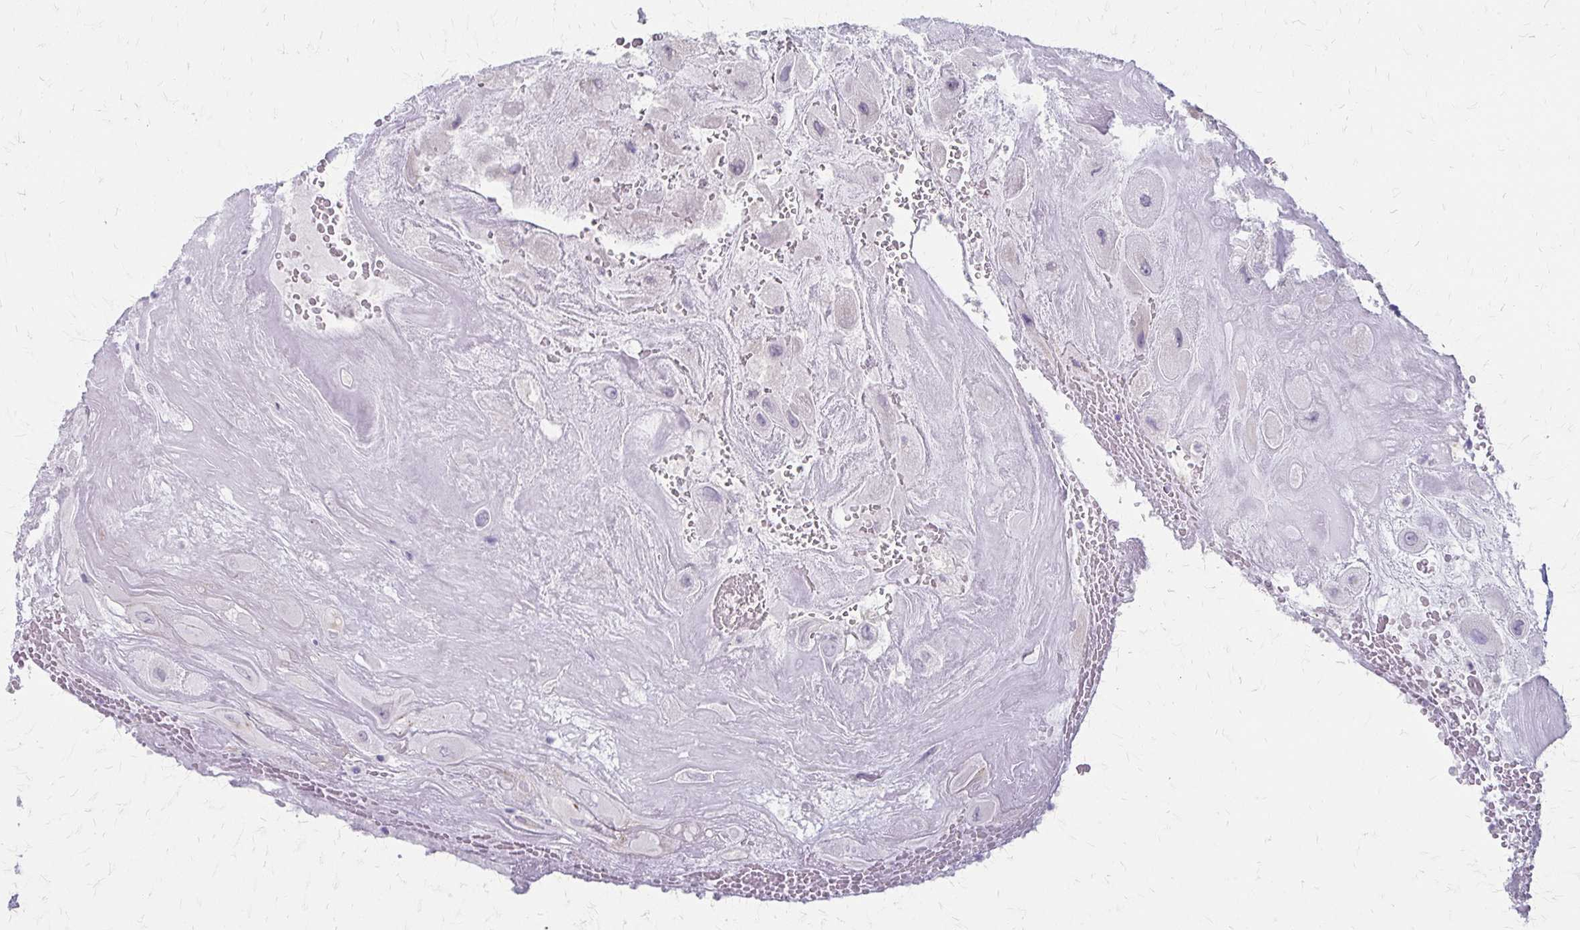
{"staining": {"intensity": "negative", "quantity": "none", "location": "none"}, "tissue": "placenta", "cell_type": "Decidual cells", "image_type": "normal", "snomed": [{"axis": "morphology", "description": "Normal tissue, NOS"}, {"axis": "topography", "description": "Placenta"}], "caption": "DAB (3,3'-diaminobenzidine) immunohistochemical staining of normal human placenta exhibits no significant positivity in decidual cells. (Stains: DAB (3,3'-diaminobenzidine) IHC with hematoxylin counter stain, Microscopy: brightfield microscopy at high magnification).", "gene": "ACP5", "patient": {"sex": "female", "age": 32}}